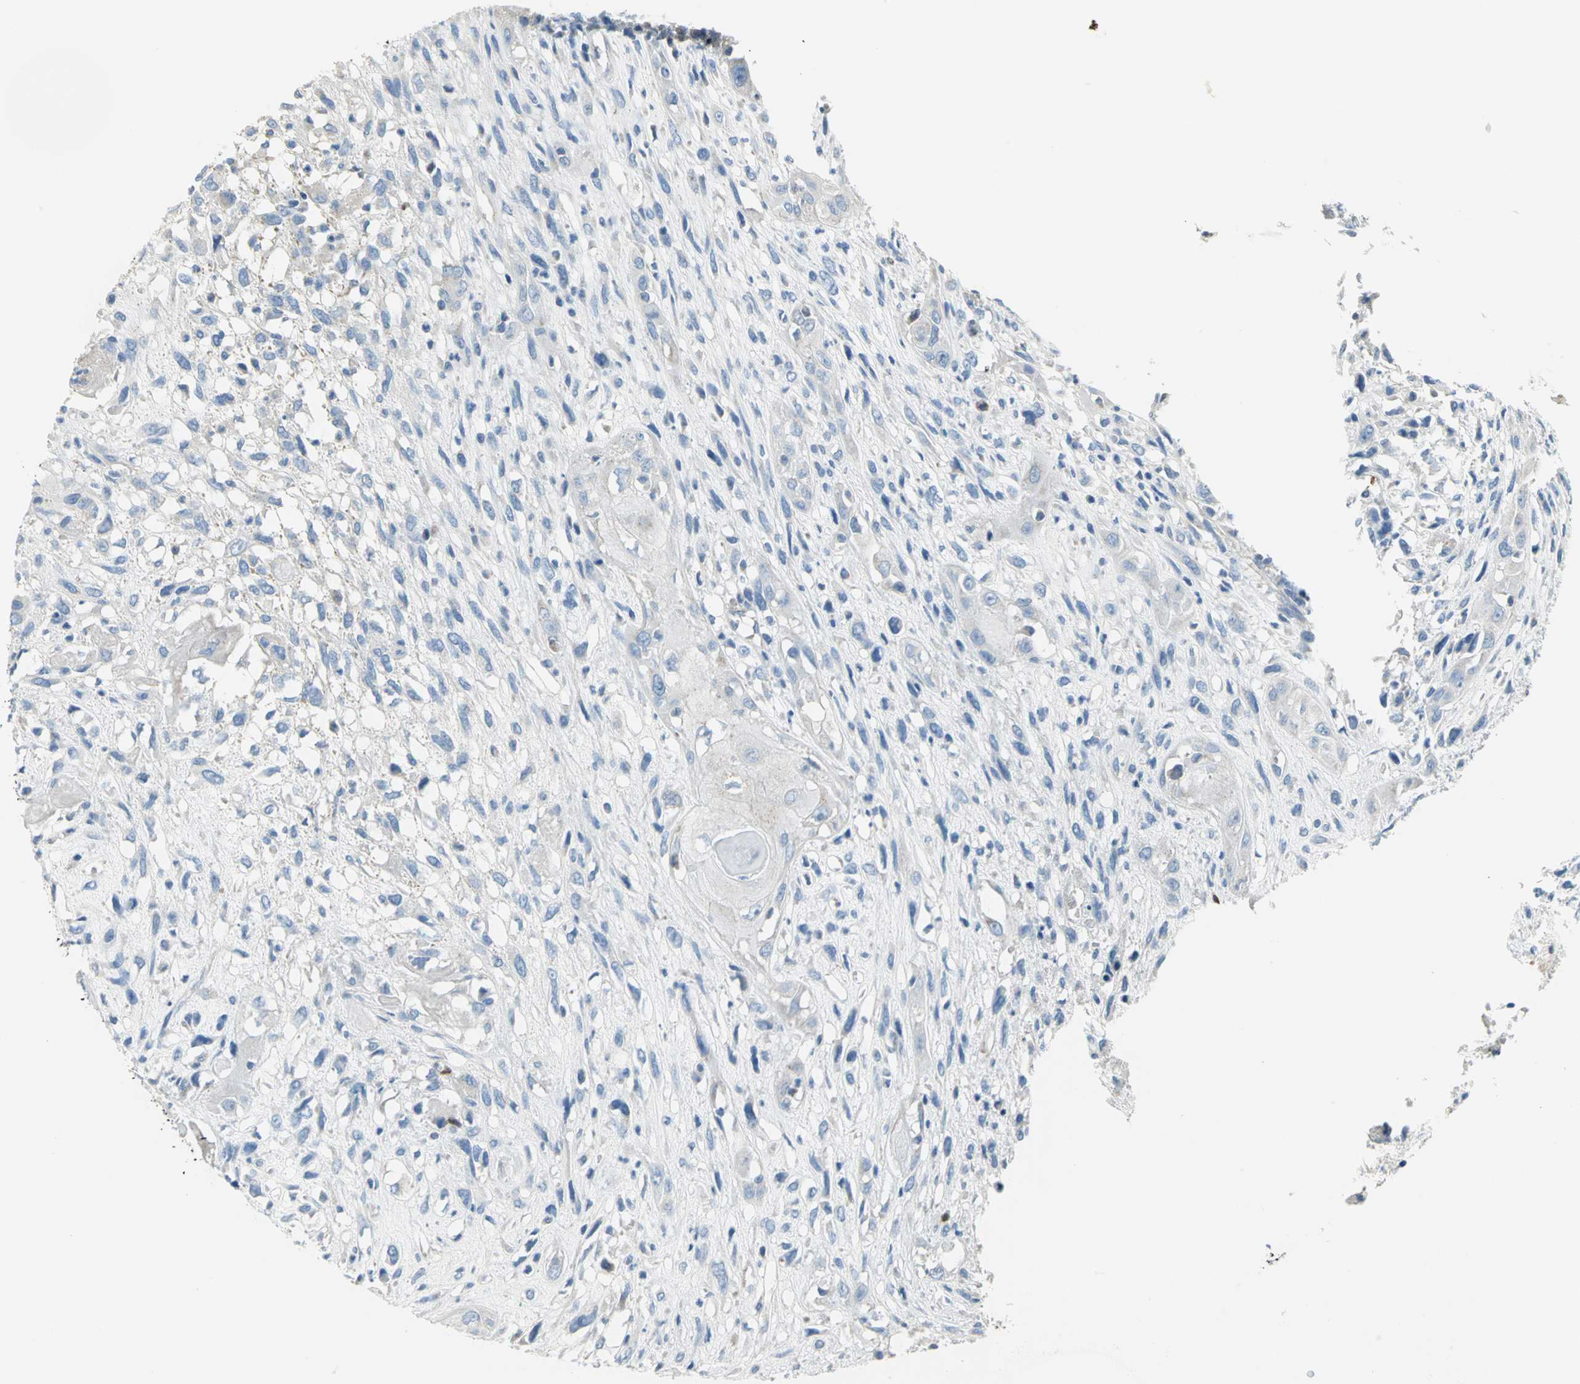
{"staining": {"intensity": "negative", "quantity": "none", "location": "none"}, "tissue": "head and neck cancer", "cell_type": "Tumor cells", "image_type": "cancer", "snomed": [{"axis": "morphology", "description": "Necrosis, NOS"}, {"axis": "morphology", "description": "Neoplasm, malignant, NOS"}, {"axis": "topography", "description": "Salivary gland"}, {"axis": "topography", "description": "Head-Neck"}], "caption": "The histopathology image displays no staining of tumor cells in malignant neoplasm (head and neck).", "gene": "ALOX15", "patient": {"sex": "male", "age": 43}}